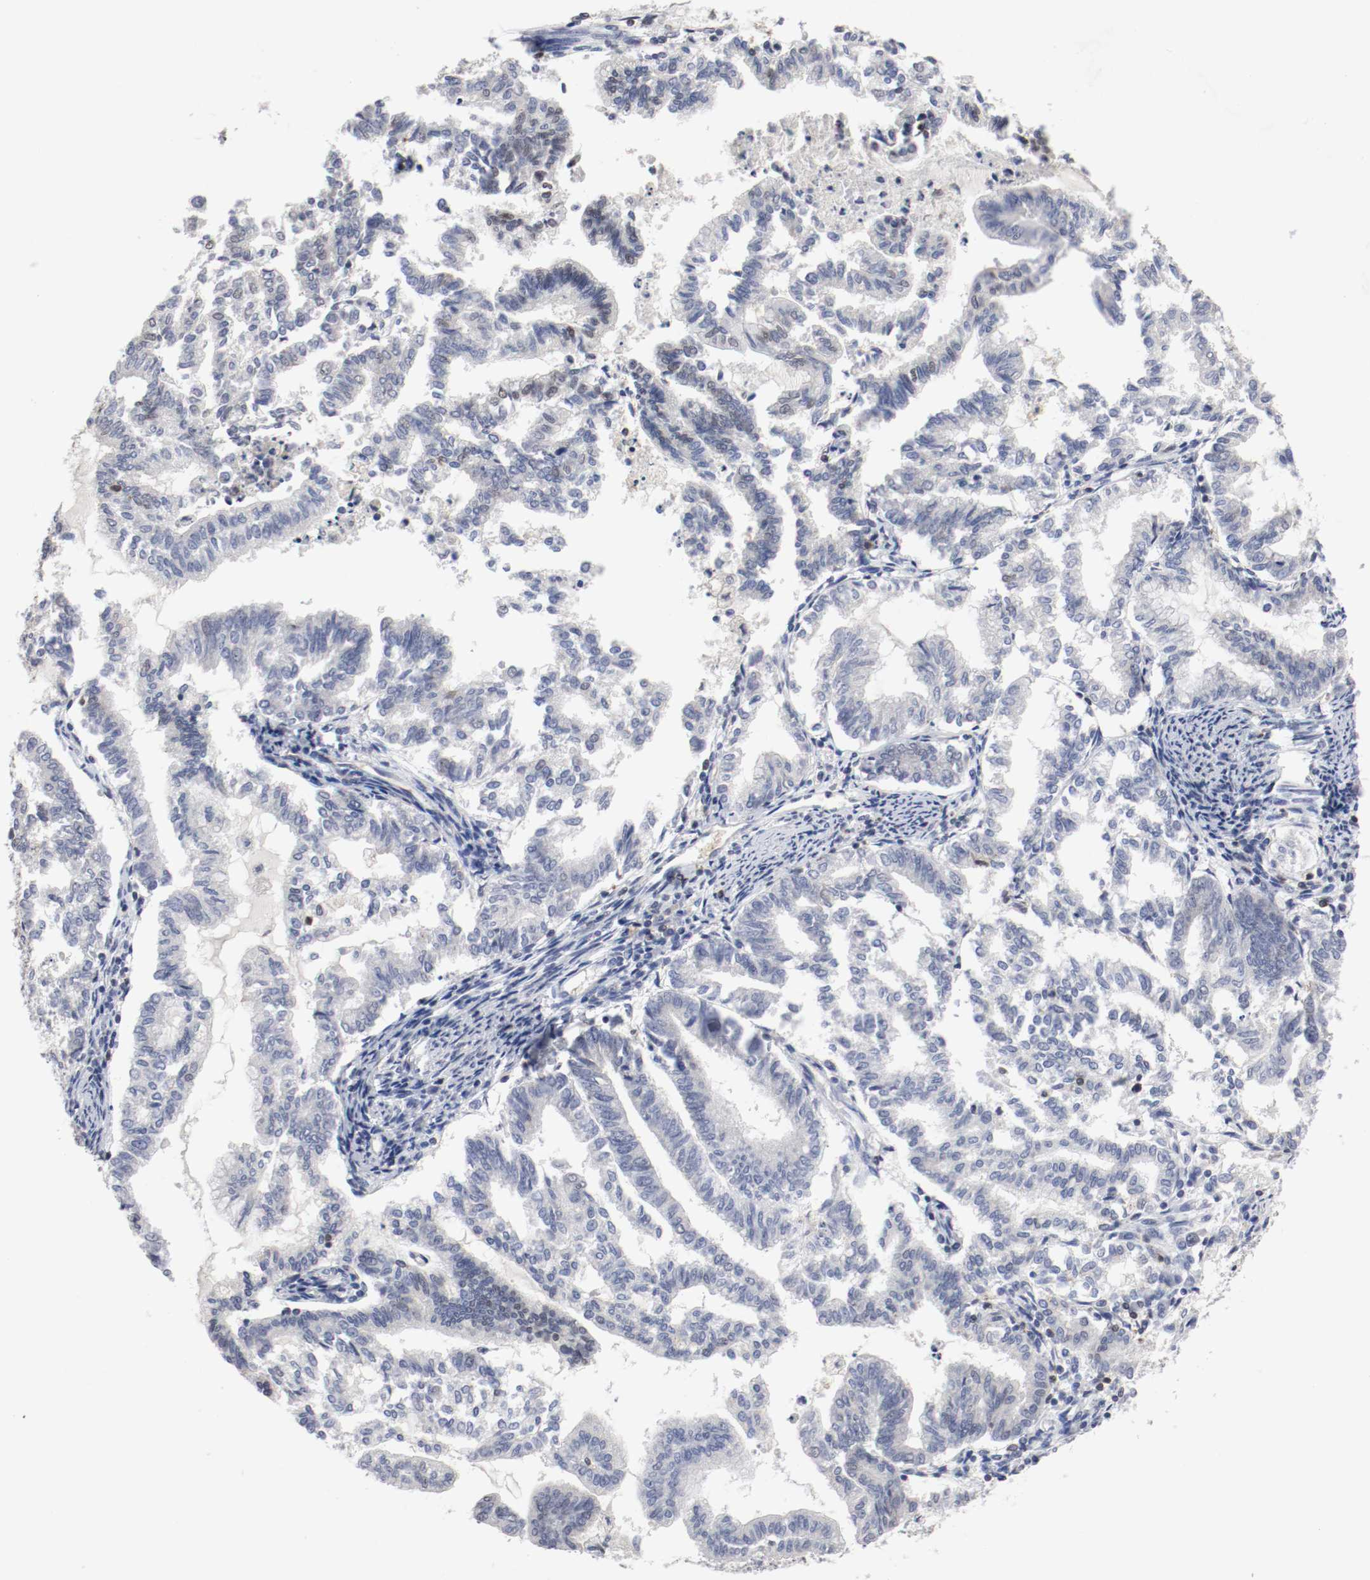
{"staining": {"intensity": "negative", "quantity": "none", "location": "none"}, "tissue": "endometrial cancer", "cell_type": "Tumor cells", "image_type": "cancer", "snomed": [{"axis": "morphology", "description": "Adenocarcinoma, NOS"}, {"axis": "topography", "description": "Endometrium"}], "caption": "A photomicrograph of human adenocarcinoma (endometrial) is negative for staining in tumor cells.", "gene": "JUND", "patient": {"sex": "female", "age": 79}}